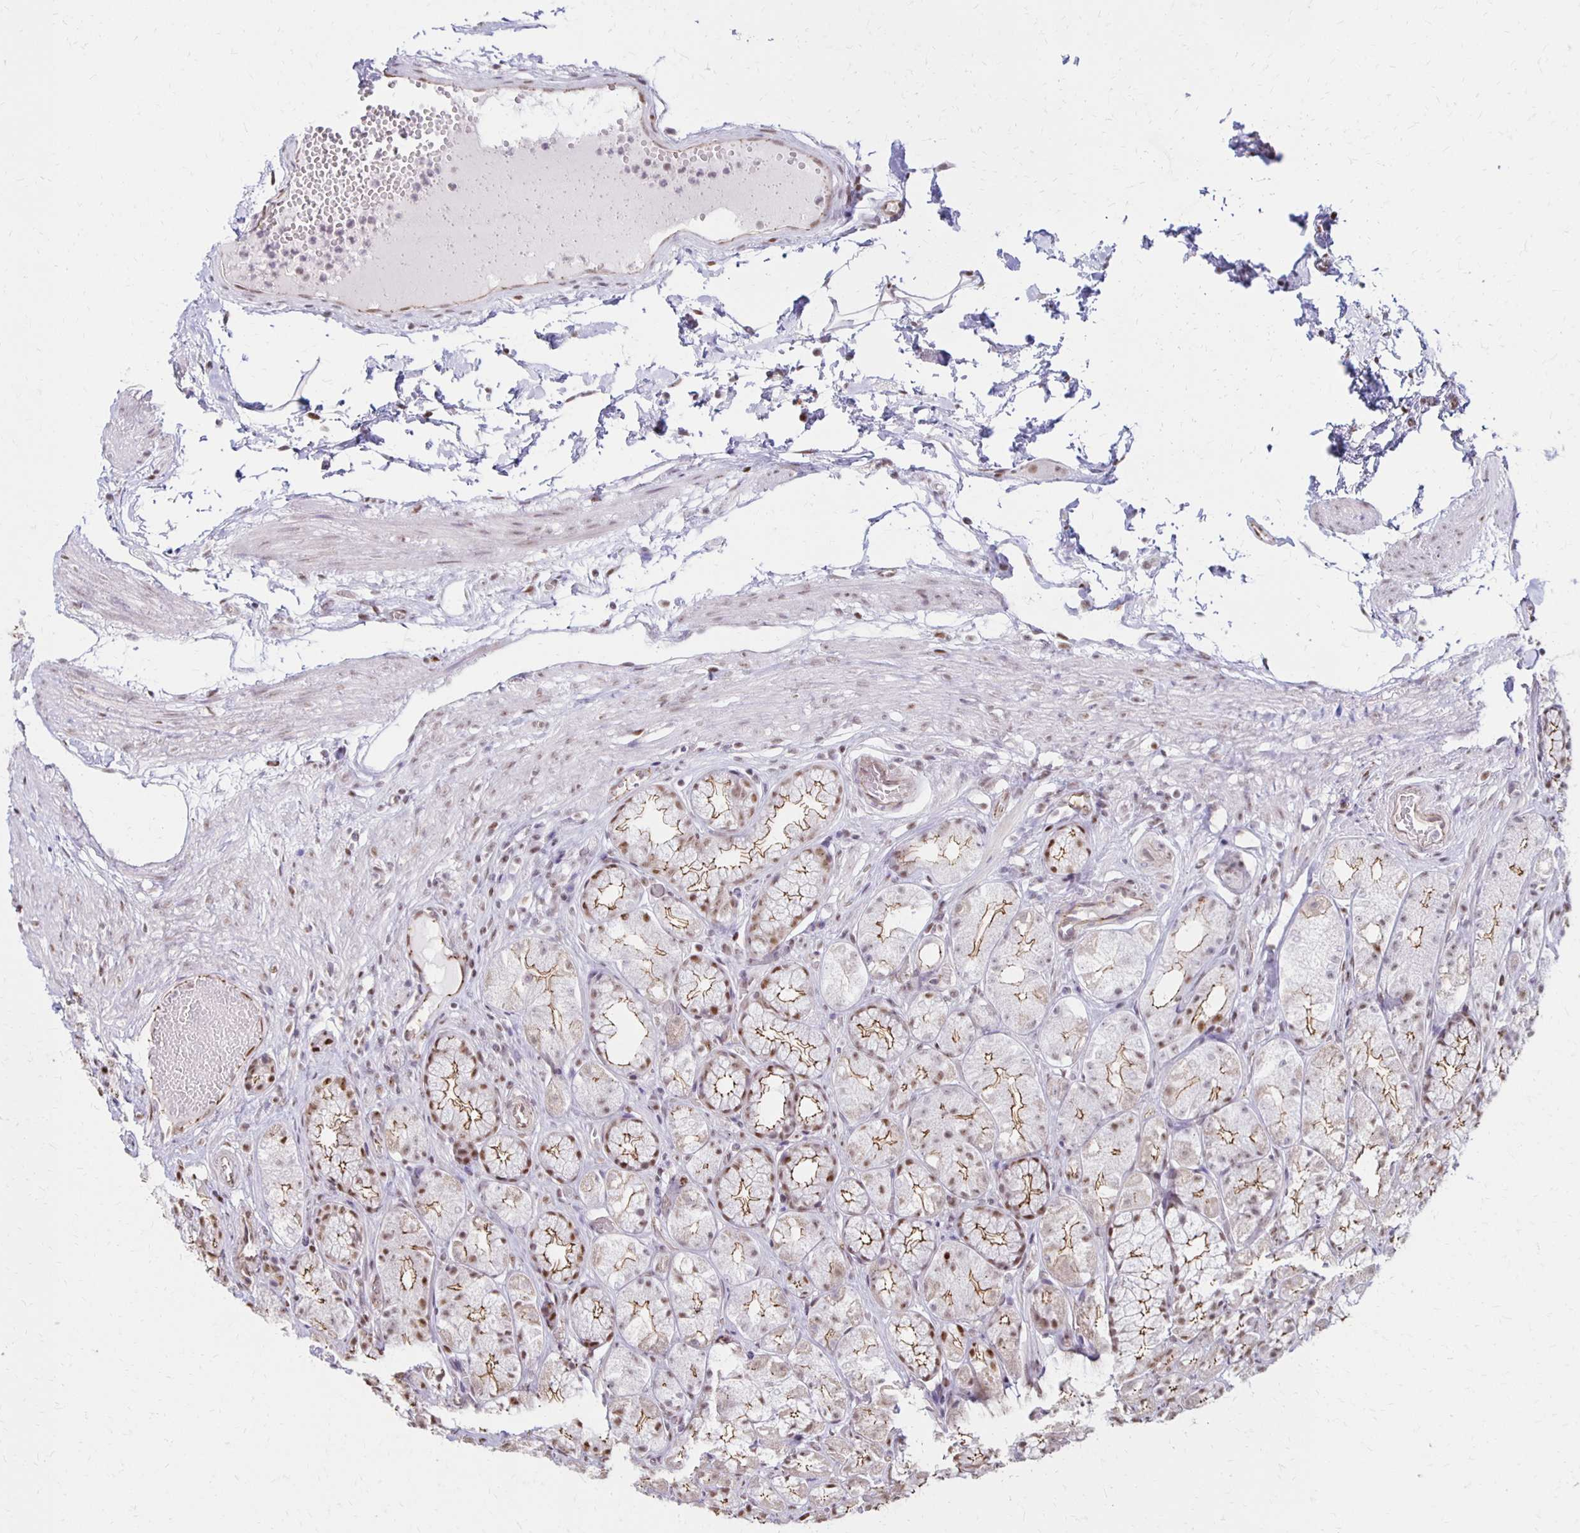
{"staining": {"intensity": "moderate", "quantity": ">75%", "location": "cytoplasmic/membranous,nuclear"}, "tissue": "stomach", "cell_type": "Glandular cells", "image_type": "normal", "snomed": [{"axis": "morphology", "description": "Normal tissue, NOS"}, {"axis": "topography", "description": "Stomach"}], "caption": "Immunohistochemistry (IHC) micrograph of benign stomach: stomach stained using IHC displays medium levels of moderate protein expression localized specifically in the cytoplasmic/membranous,nuclear of glandular cells, appearing as a cytoplasmic/membranous,nuclear brown color.", "gene": "DDB2", "patient": {"sex": "male", "age": 70}}